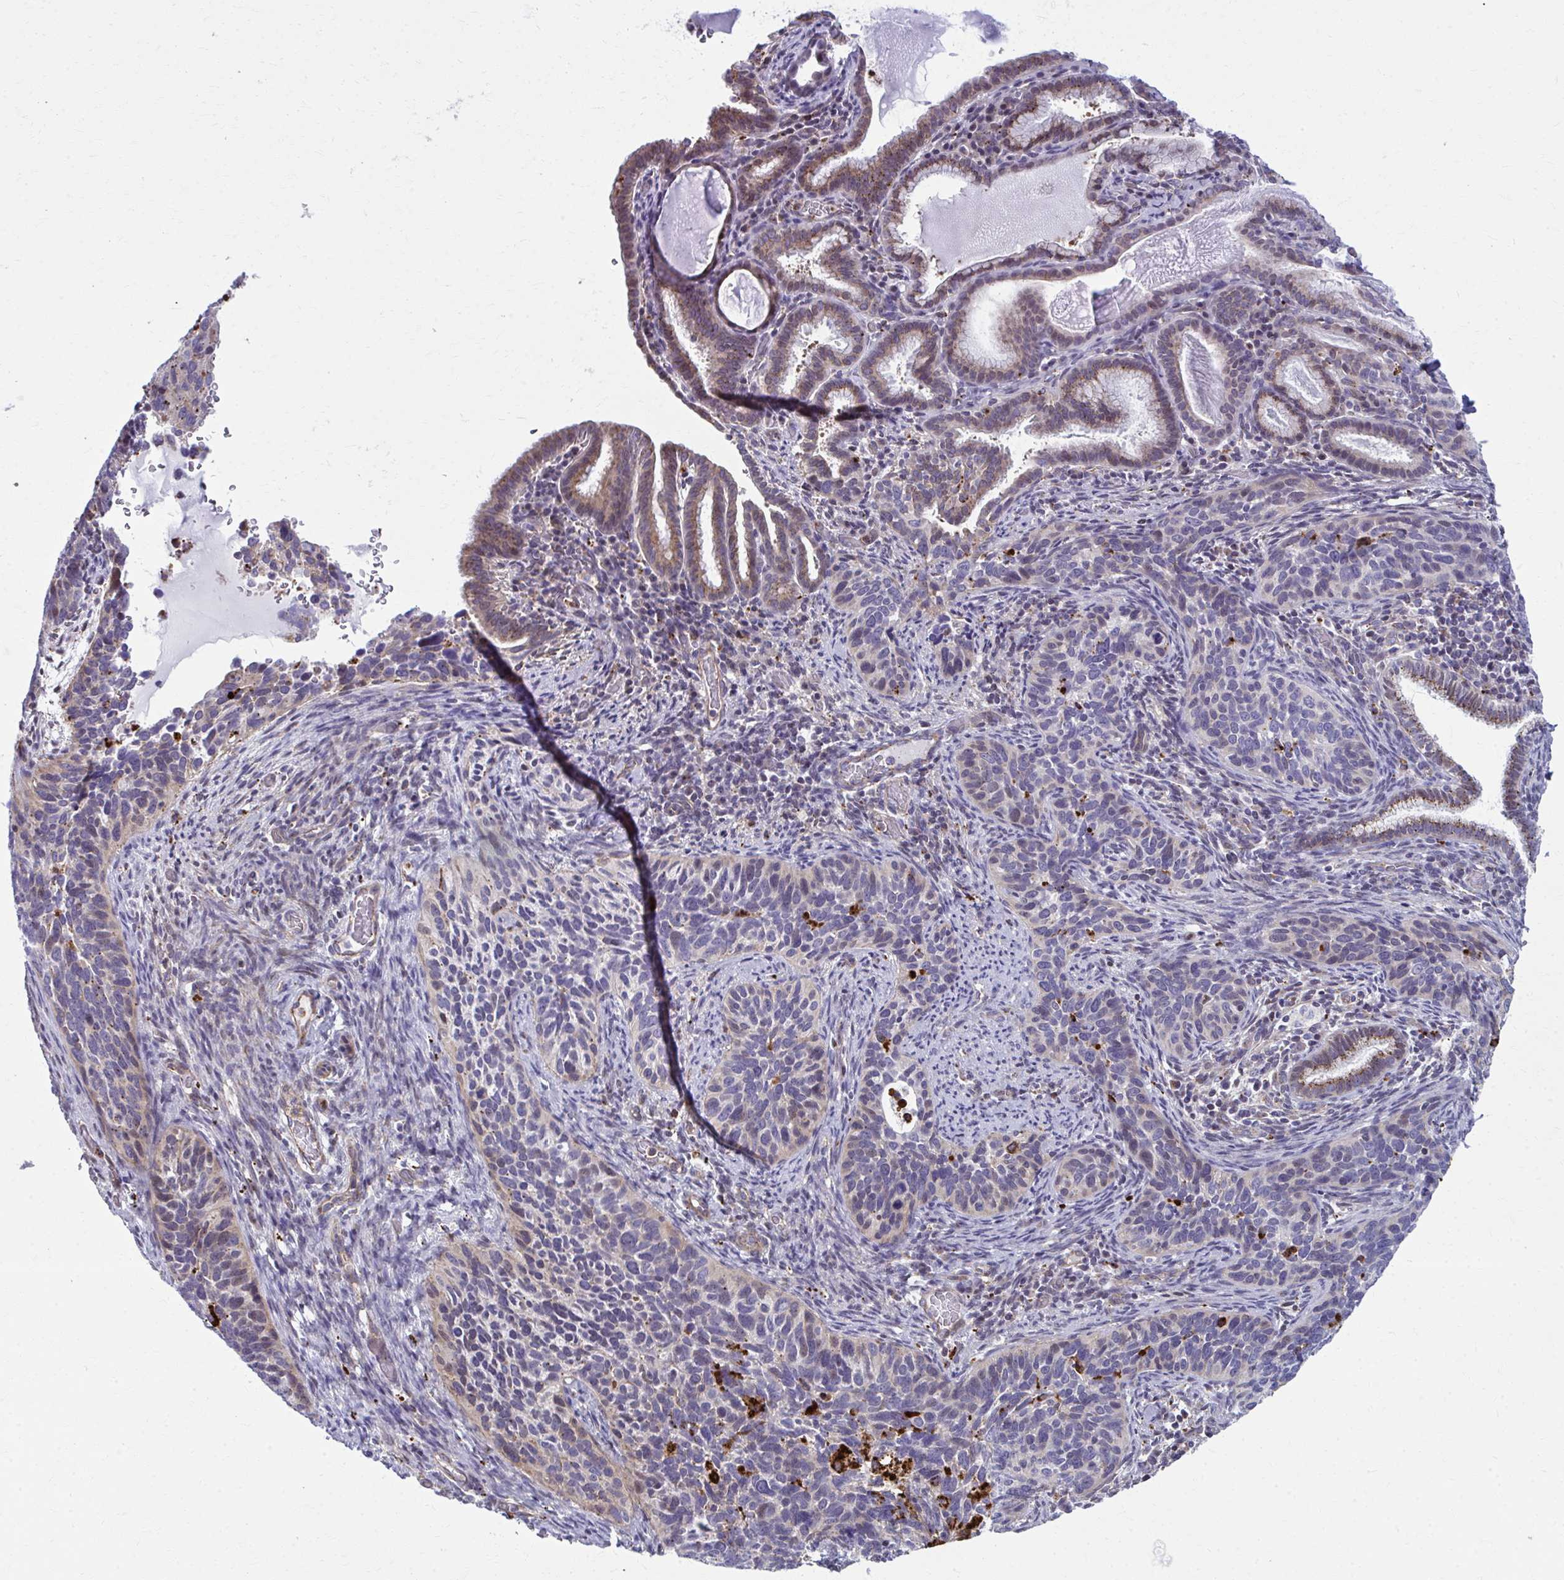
{"staining": {"intensity": "weak", "quantity": "<25%", "location": "cytoplasmic/membranous,nuclear"}, "tissue": "cervical cancer", "cell_type": "Tumor cells", "image_type": "cancer", "snomed": [{"axis": "morphology", "description": "Squamous cell carcinoma, NOS"}, {"axis": "topography", "description": "Cervix"}], "caption": "IHC micrograph of human cervical cancer stained for a protein (brown), which exhibits no positivity in tumor cells. (Stains: DAB IHC with hematoxylin counter stain, Microscopy: brightfield microscopy at high magnification).", "gene": "LRRC4B", "patient": {"sex": "female", "age": 51}}